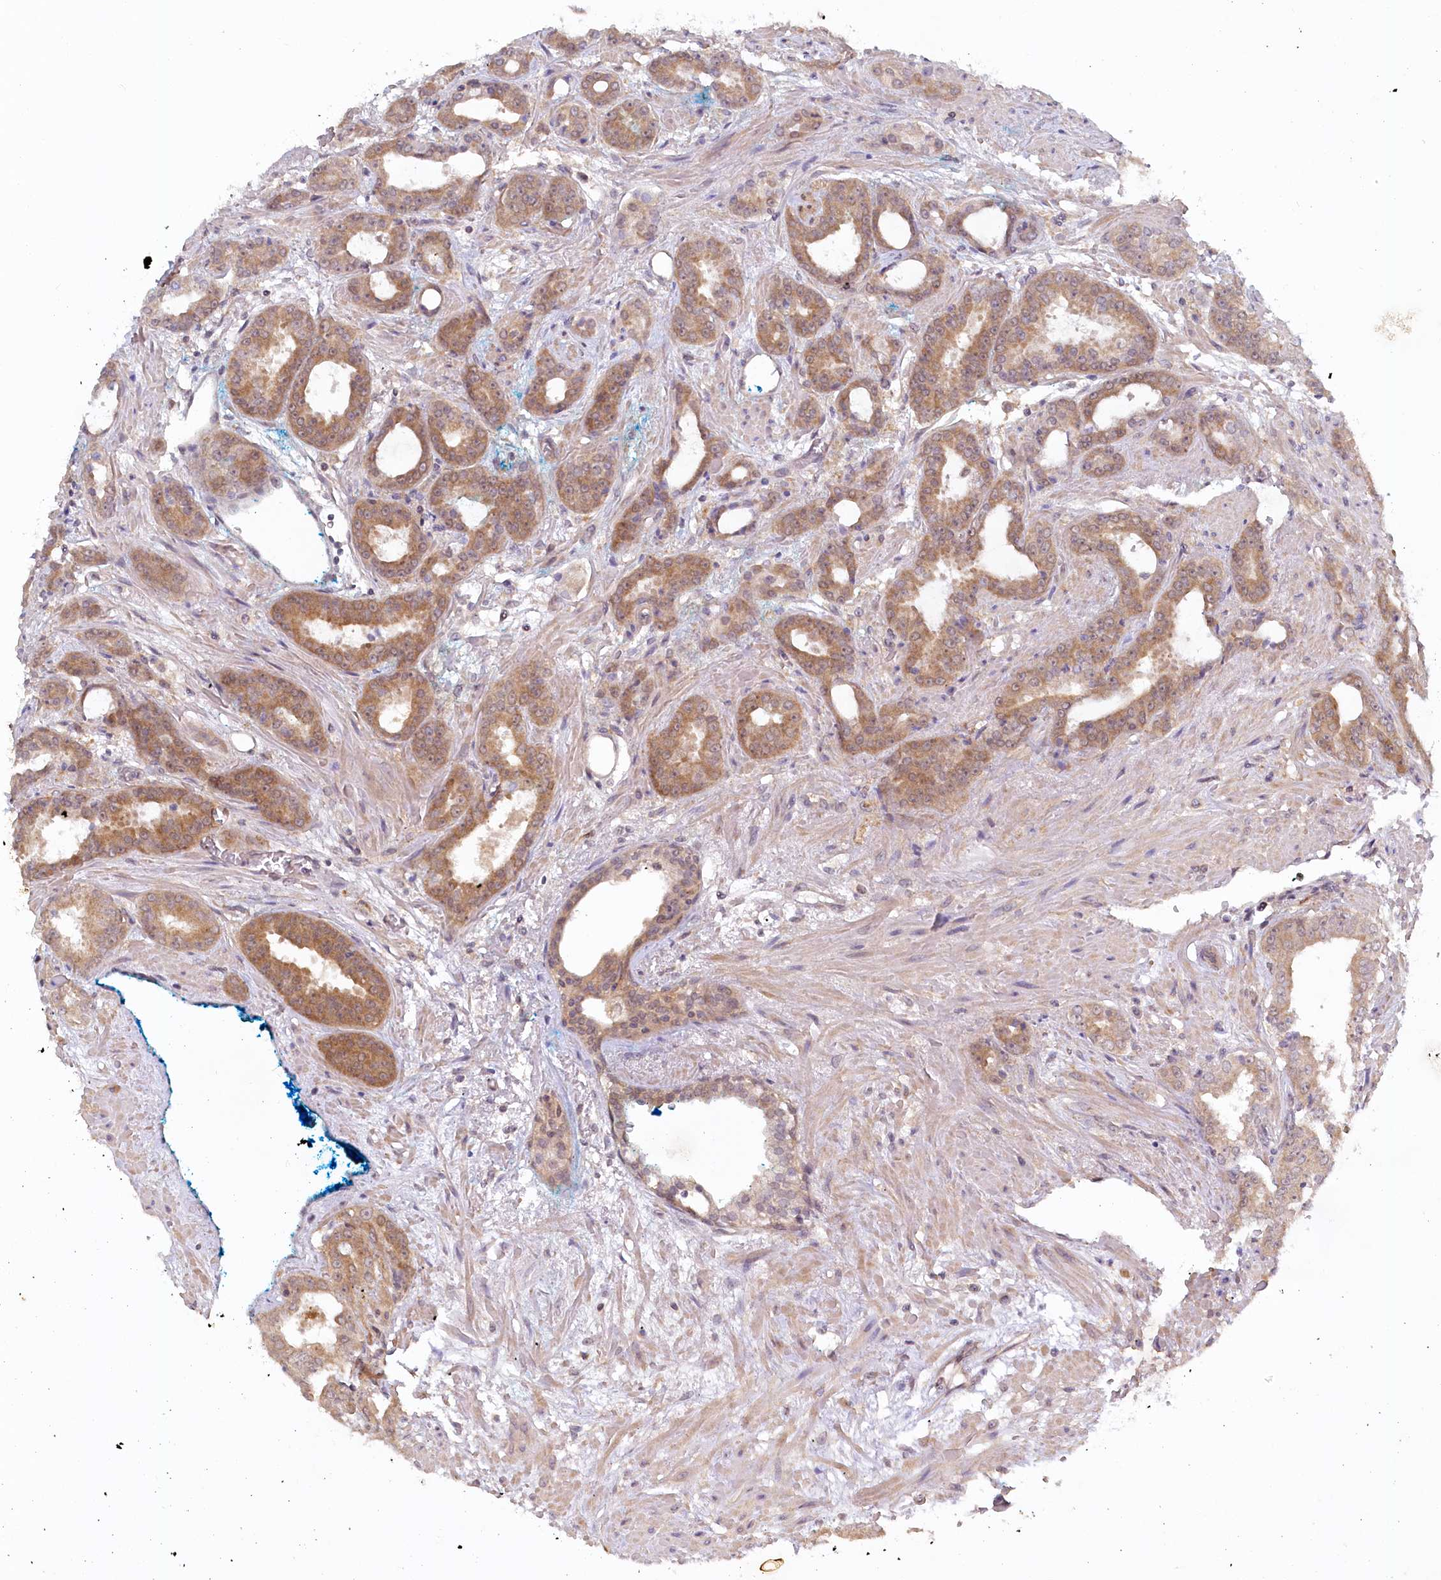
{"staining": {"intensity": "moderate", "quantity": "25%-75%", "location": "cytoplasmic/membranous"}, "tissue": "prostate cancer", "cell_type": "Tumor cells", "image_type": "cancer", "snomed": [{"axis": "morphology", "description": "Adenocarcinoma, High grade"}, {"axis": "topography", "description": "Prostate"}], "caption": "Immunohistochemistry (IHC) micrograph of neoplastic tissue: prostate cancer stained using IHC shows medium levels of moderate protein expression localized specifically in the cytoplasmic/membranous of tumor cells, appearing as a cytoplasmic/membranous brown color.", "gene": "AAMDC", "patient": {"sex": "male", "age": 71}}